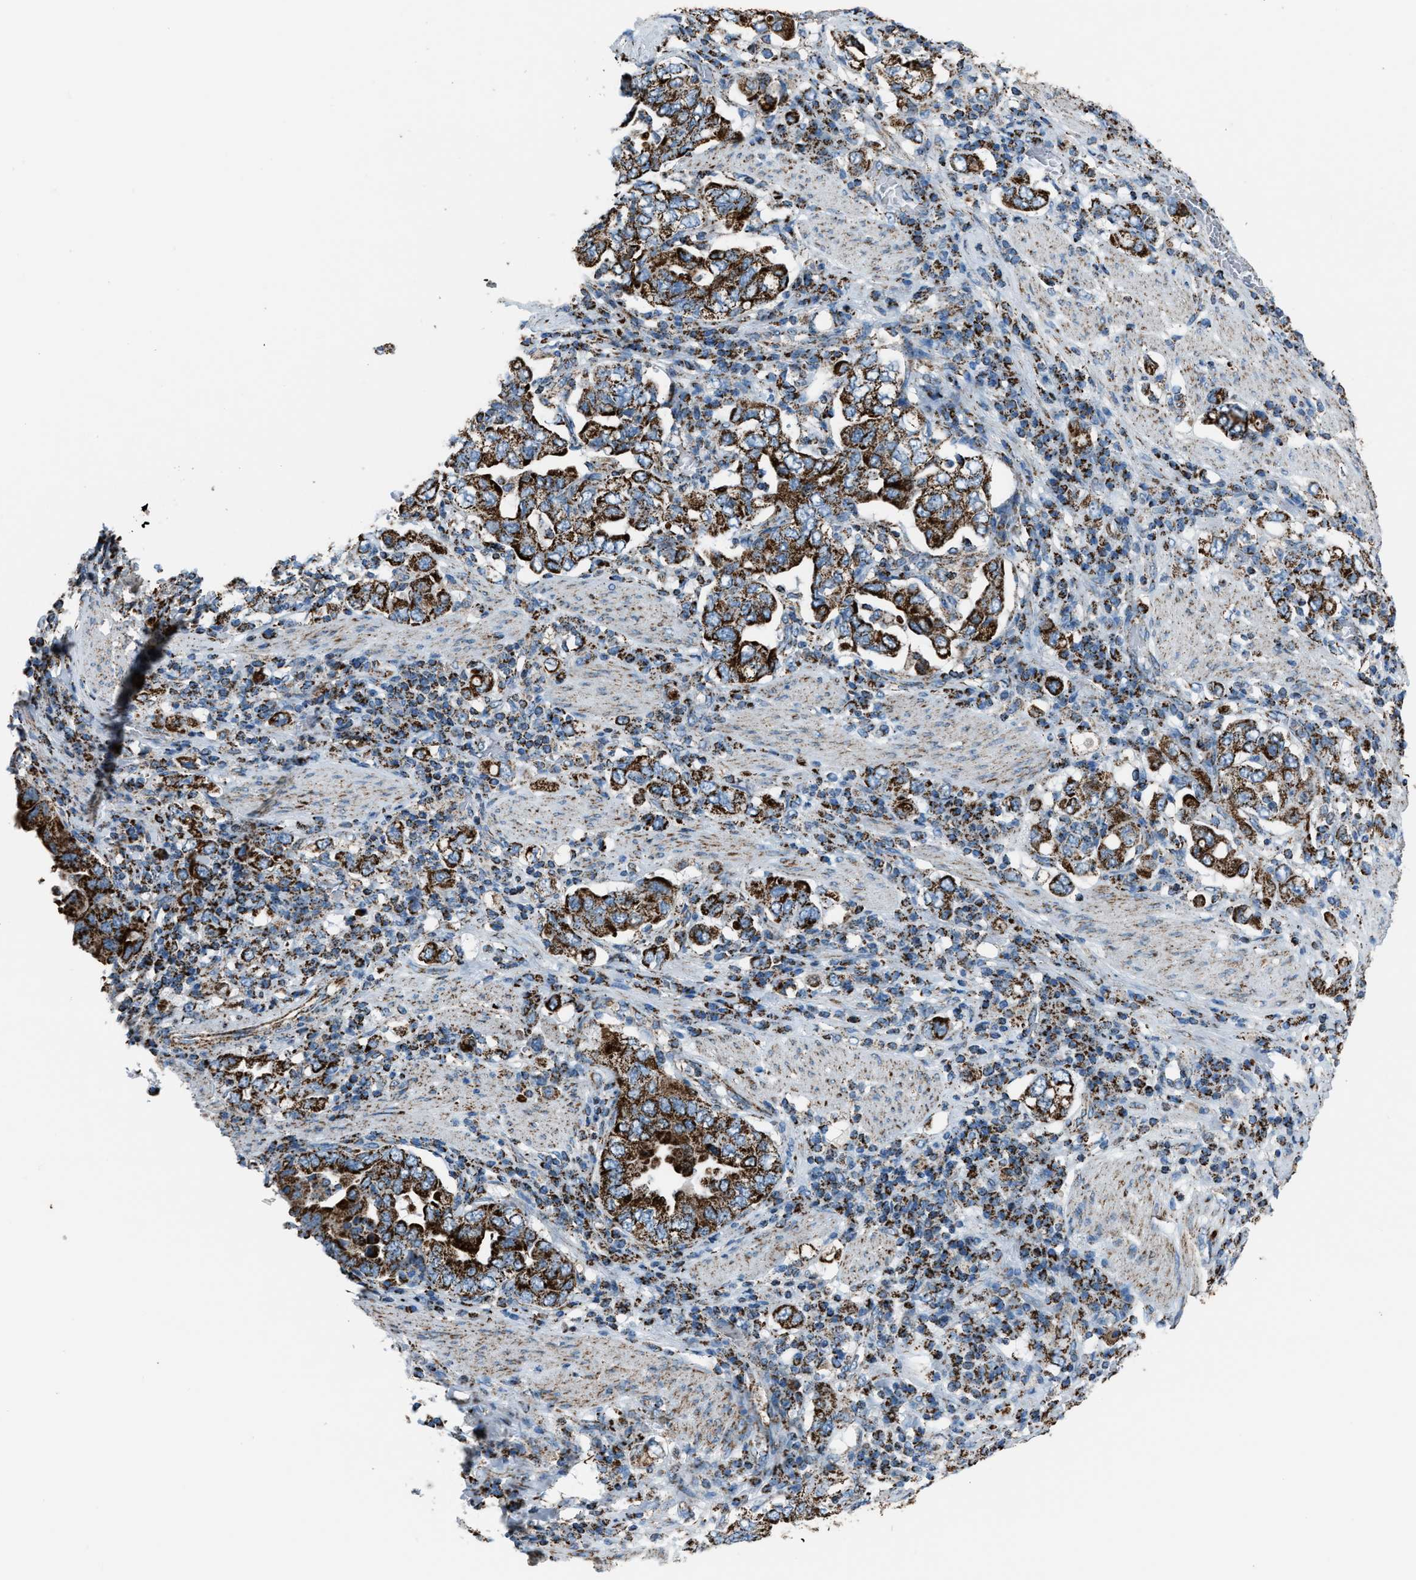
{"staining": {"intensity": "strong", "quantity": ">75%", "location": "cytoplasmic/membranous"}, "tissue": "stomach cancer", "cell_type": "Tumor cells", "image_type": "cancer", "snomed": [{"axis": "morphology", "description": "Adenocarcinoma, NOS"}, {"axis": "topography", "description": "Stomach, upper"}], "caption": "A brown stain shows strong cytoplasmic/membranous staining of a protein in human adenocarcinoma (stomach) tumor cells. (brown staining indicates protein expression, while blue staining denotes nuclei).", "gene": "MDH2", "patient": {"sex": "male", "age": 62}}